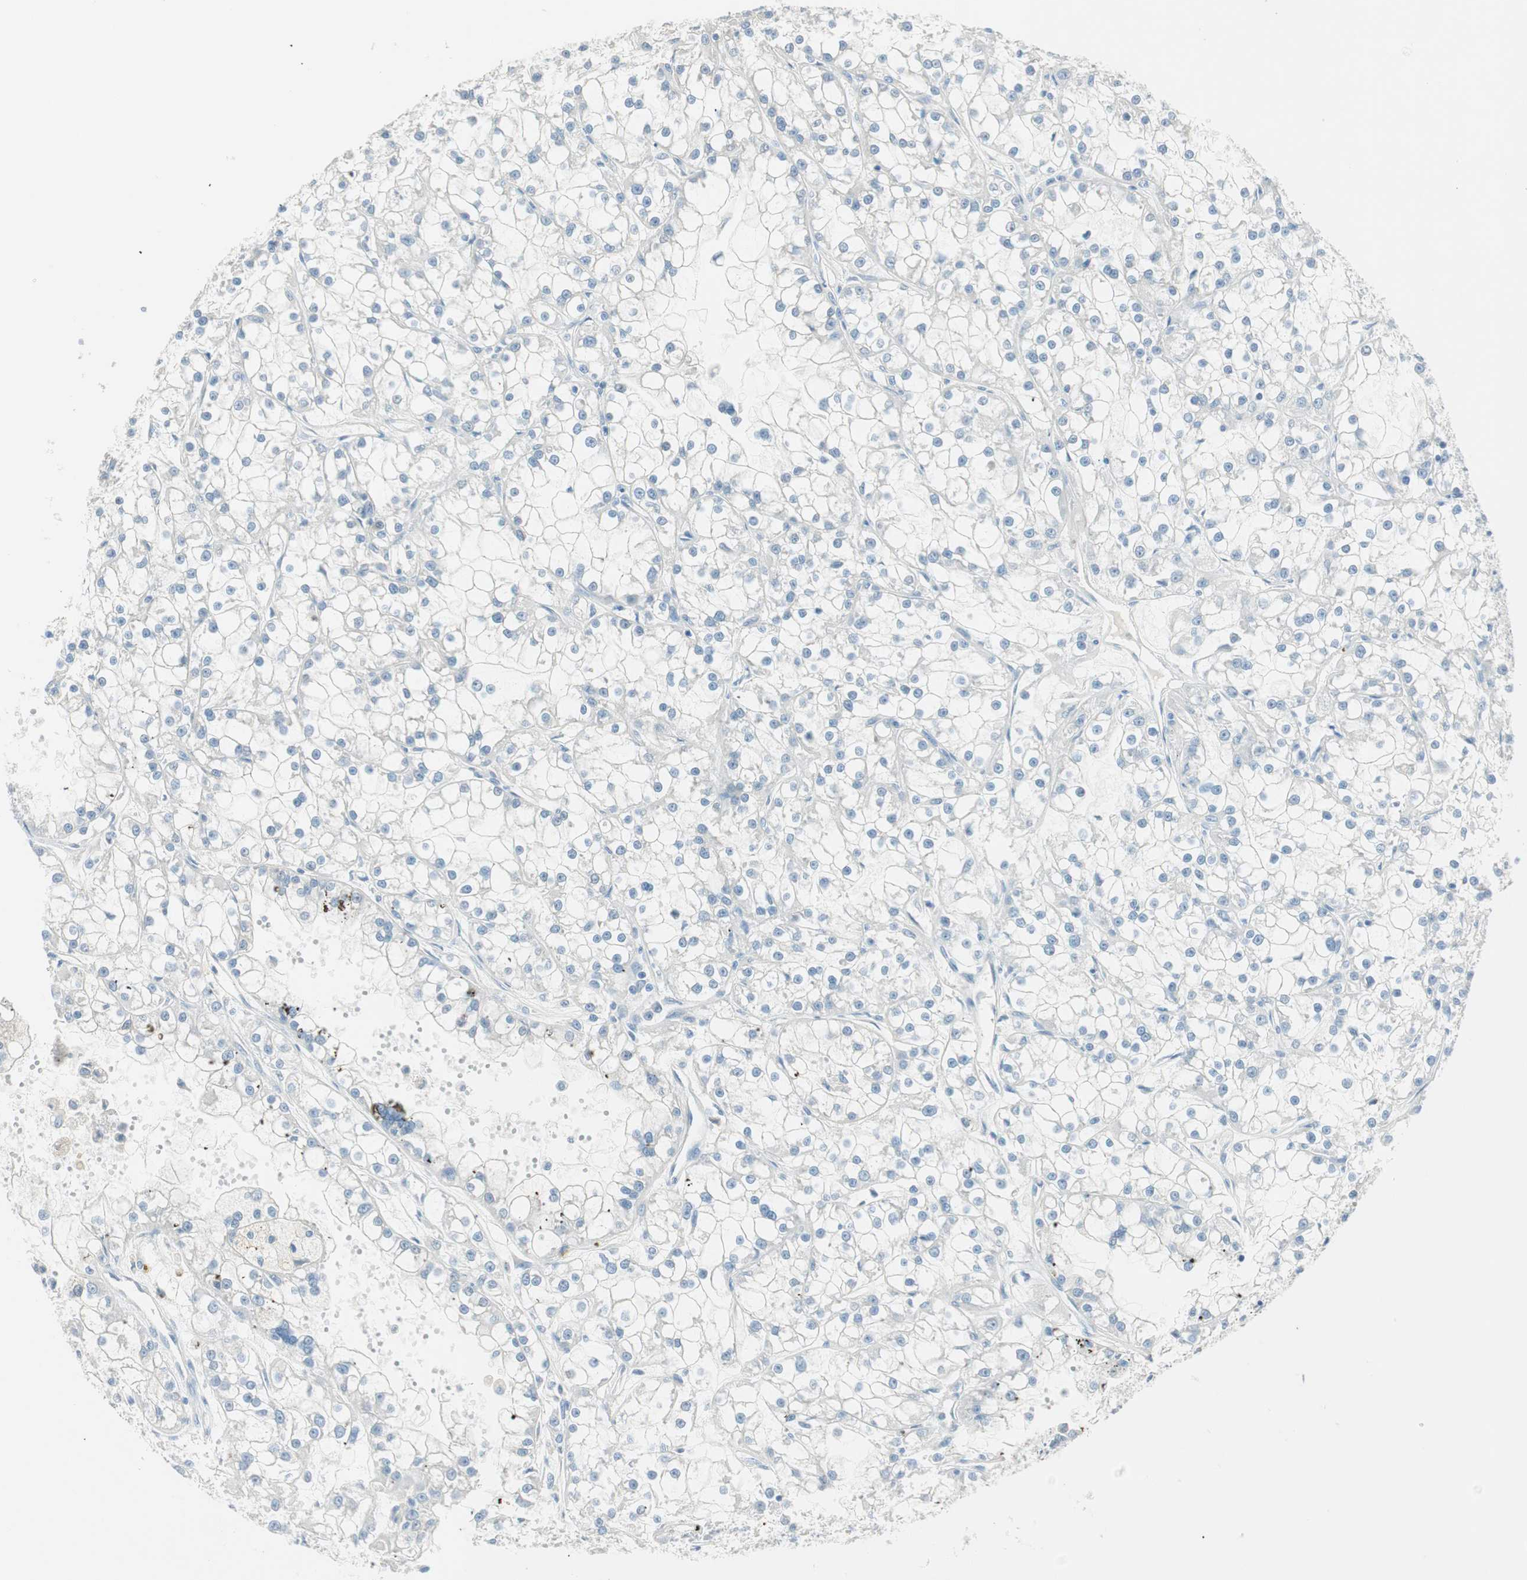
{"staining": {"intensity": "negative", "quantity": "none", "location": "none"}, "tissue": "renal cancer", "cell_type": "Tumor cells", "image_type": "cancer", "snomed": [{"axis": "morphology", "description": "Adenocarcinoma, NOS"}, {"axis": "topography", "description": "Kidney"}], "caption": "Tumor cells show no significant expression in adenocarcinoma (renal). (Stains: DAB immunohistochemistry with hematoxylin counter stain, Microscopy: brightfield microscopy at high magnification).", "gene": "HPGD", "patient": {"sex": "female", "age": 52}}